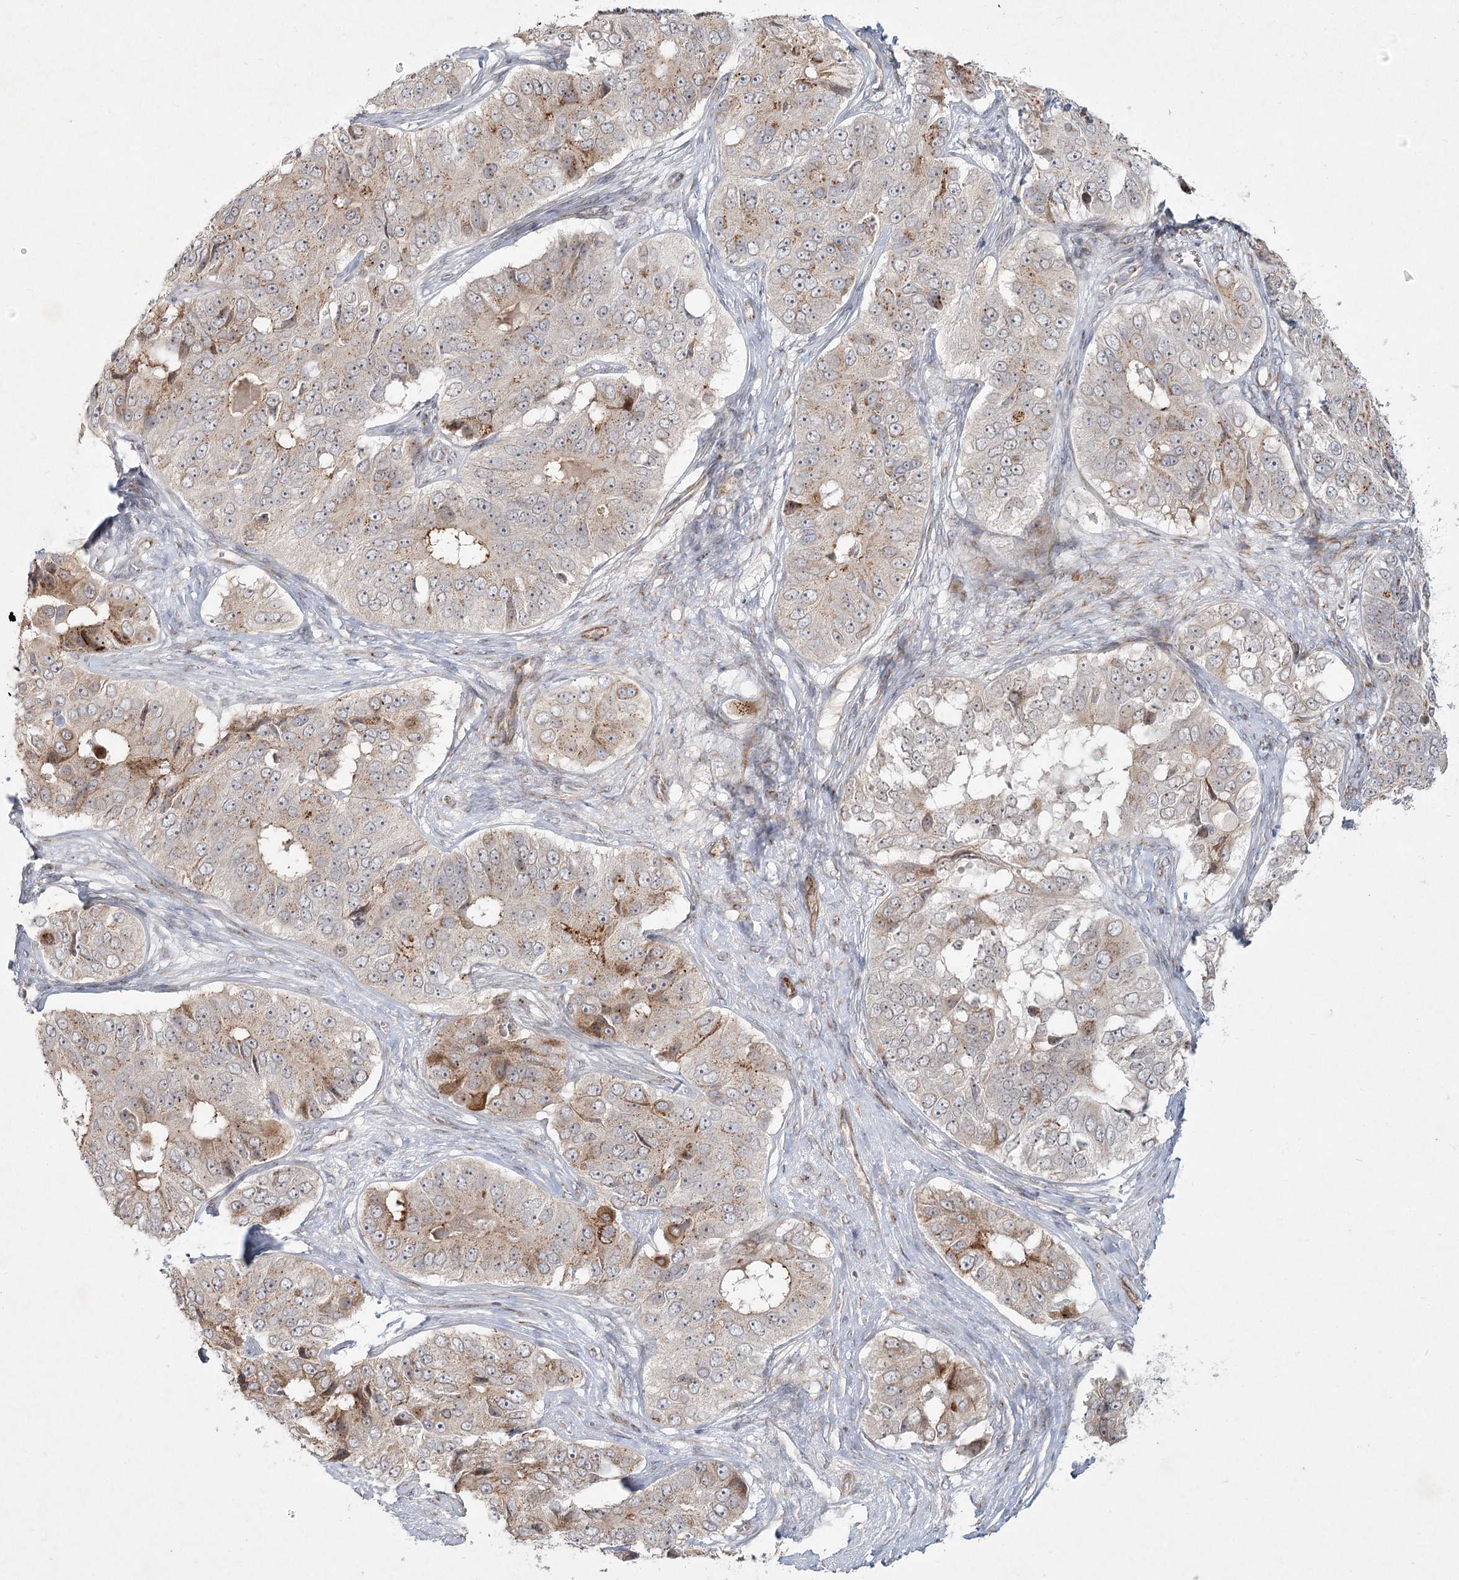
{"staining": {"intensity": "moderate", "quantity": "<25%", "location": "cytoplasmic/membranous"}, "tissue": "ovarian cancer", "cell_type": "Tumor cells", "image_type": "cancer", "snomed": [{"axis": "morphology", "description": "Carcinoma, endometroid"}, {"axis": "topography", "description": "Ovary"}], "caption": "Tumor cells exhibit low levels of moderate cytoplasmic/membranous positivity in about <25% of cells in endometroid carcinoma (ovarian).", "gene": "LRP2BP", "patient": {"sex": "female", "age": 51}}